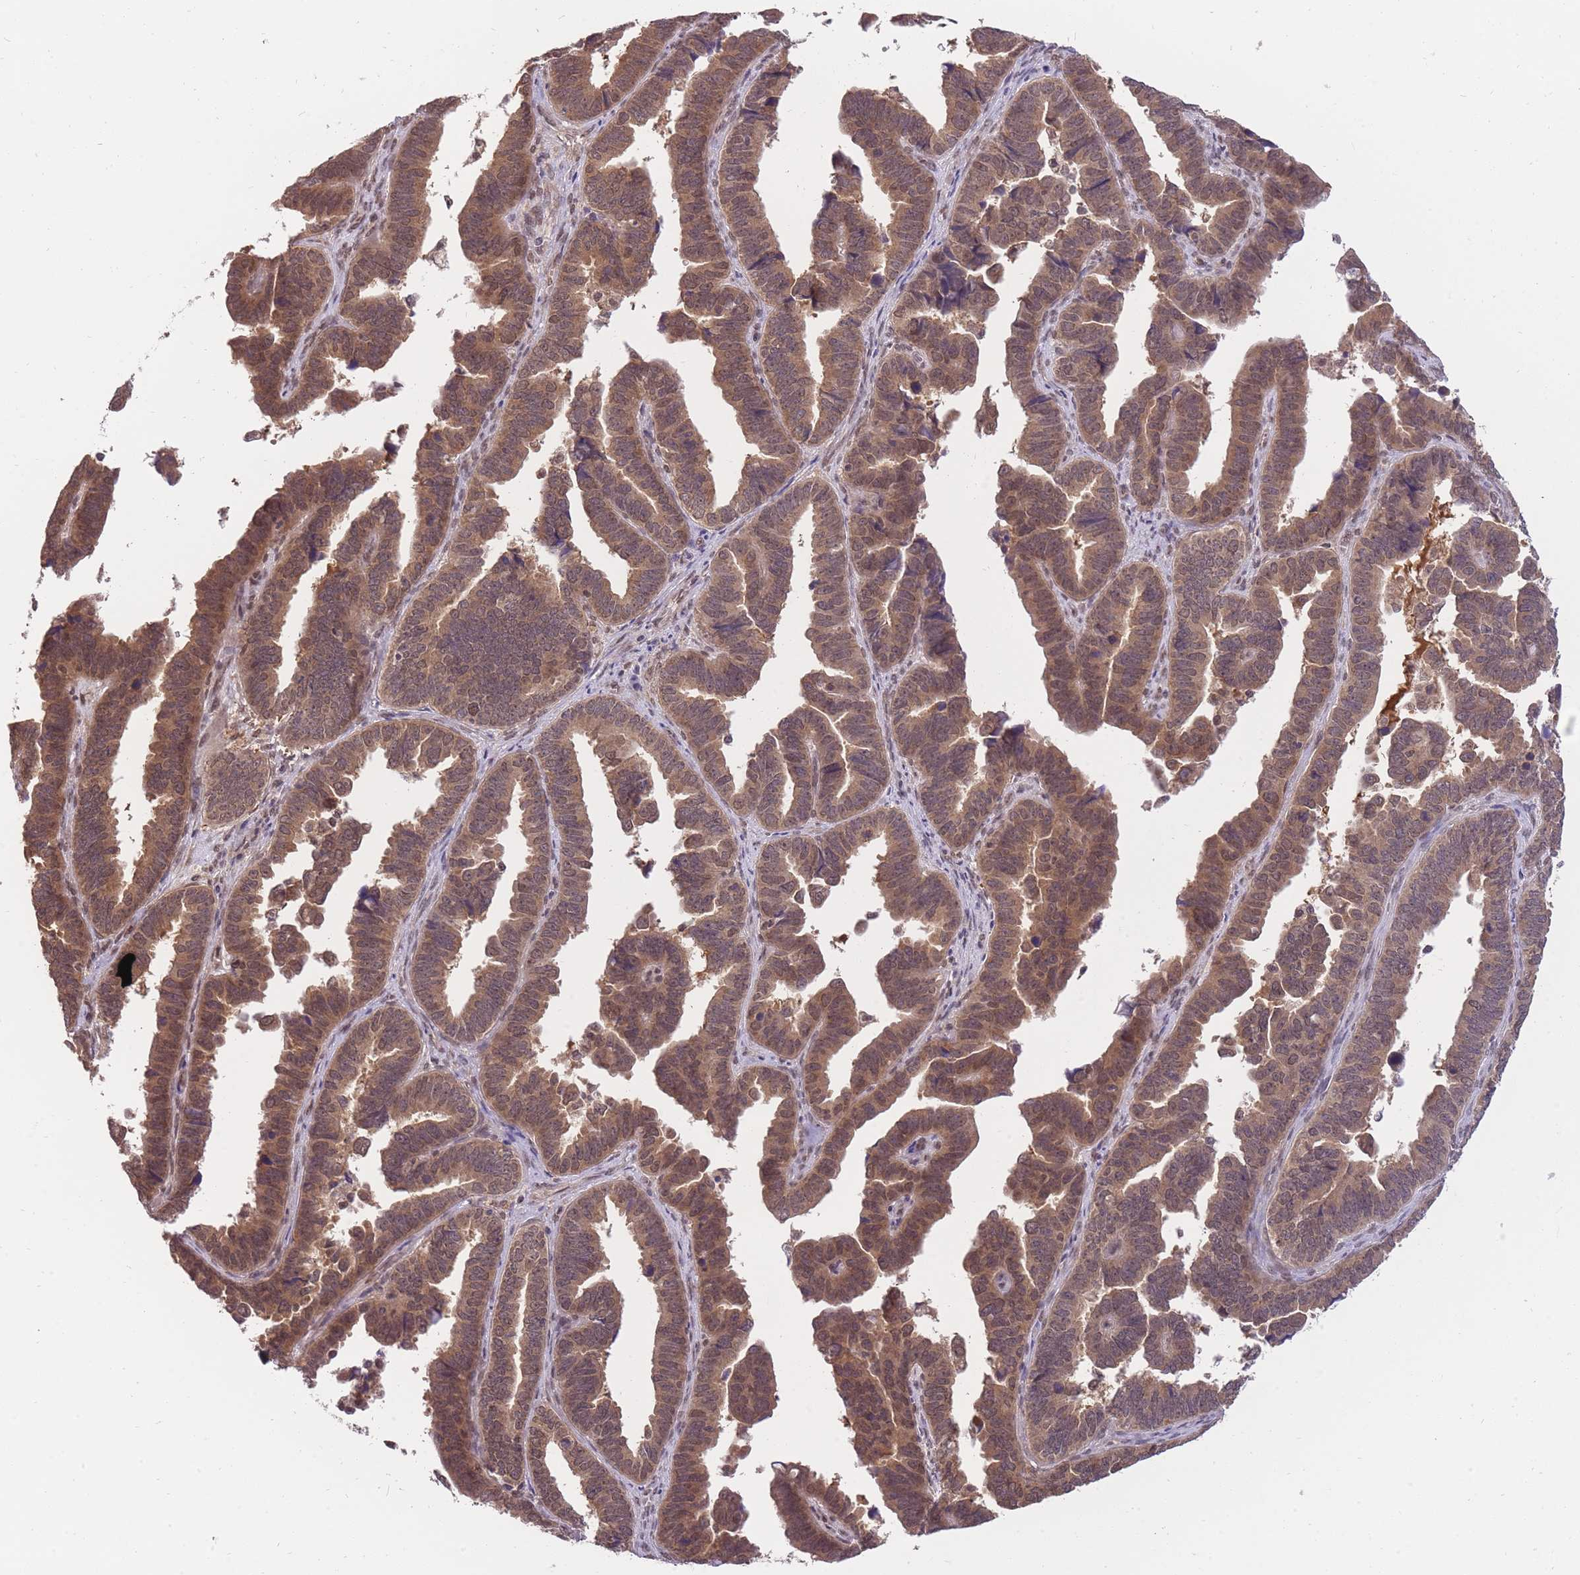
{"staining": {"intensity": "moderate", "quantity": ">75%", "location": "cytoplasmic/membranous,nuclear"}, "tissue": "endometrial cancer", "cell_type": "Tumor cells", "image_type": "cancer", "snomed": [{"axis": "morphology", "description": "Adenocarcinoma, NOS"}, {"axis": "topography", "description": "Endometrium"}], "caption": "A photomicrograph of human endometrial cancer (adenocarcinoma) stained for a protein shows moderate cytoplasmic/membranous and nuclear brown staining in tumor cells.", "gene": "CDIP1", "patient": {"sex": "female", "age": 75}}